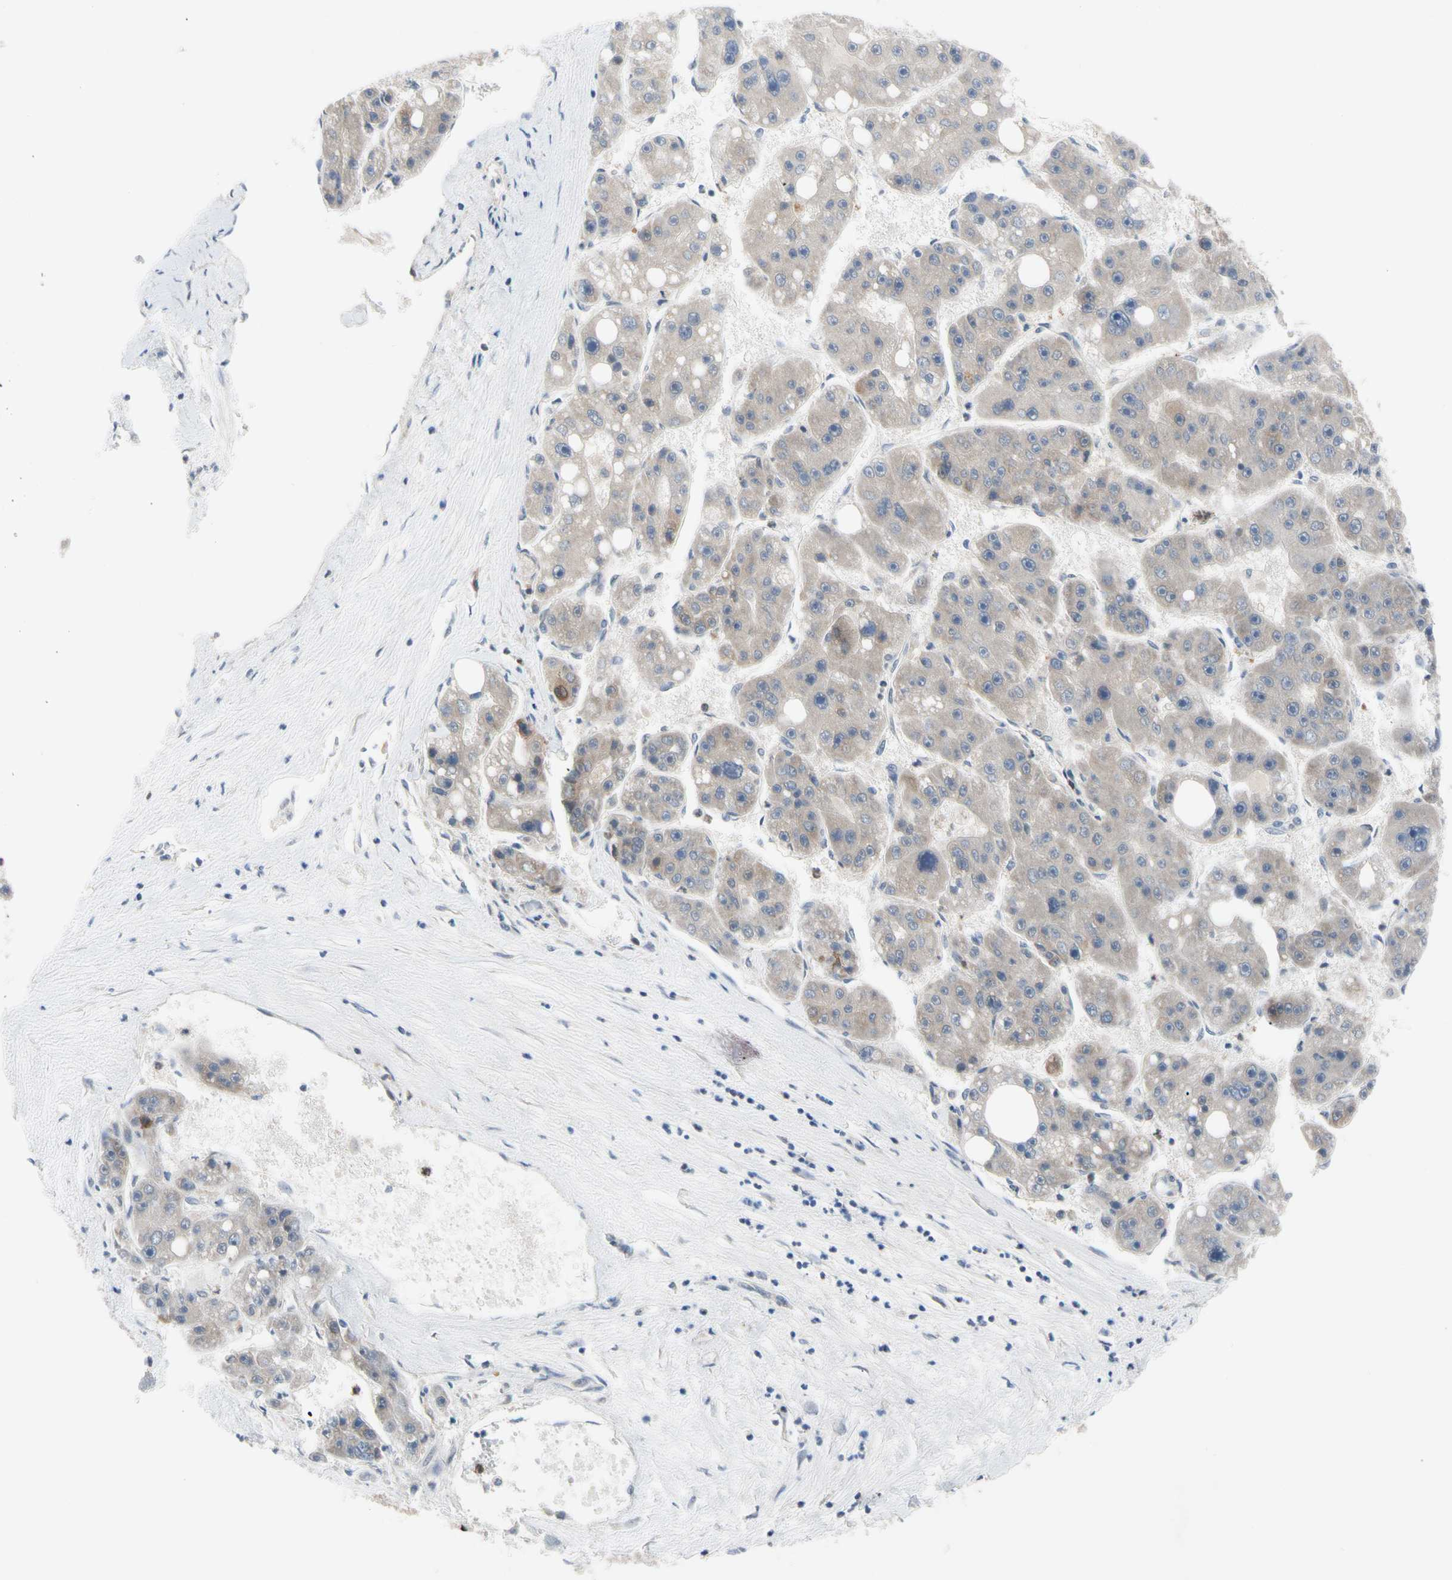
{"staining": {"intensity": "weak", "quantity": "25%-75%", "location": "cytoplasmic/membranous"}, "tissue": "liver cancer", "cell_type": "Tumor cells", "image_type": "cancer", "snomed": [{"axis": "morphology", "description": "Carcinoma, Hepatocellular, NOS"}, {"axis": "topography", "description": "Liver"}], "caption": "About 25%-75% of tumor cells in liver cancer exhibit weak cytoplasmic/membranous protein positivity as visualized by brown immunohistochemical staining.", "gene": "MCL1", "patient": {"sex": "female", "age": 61}}